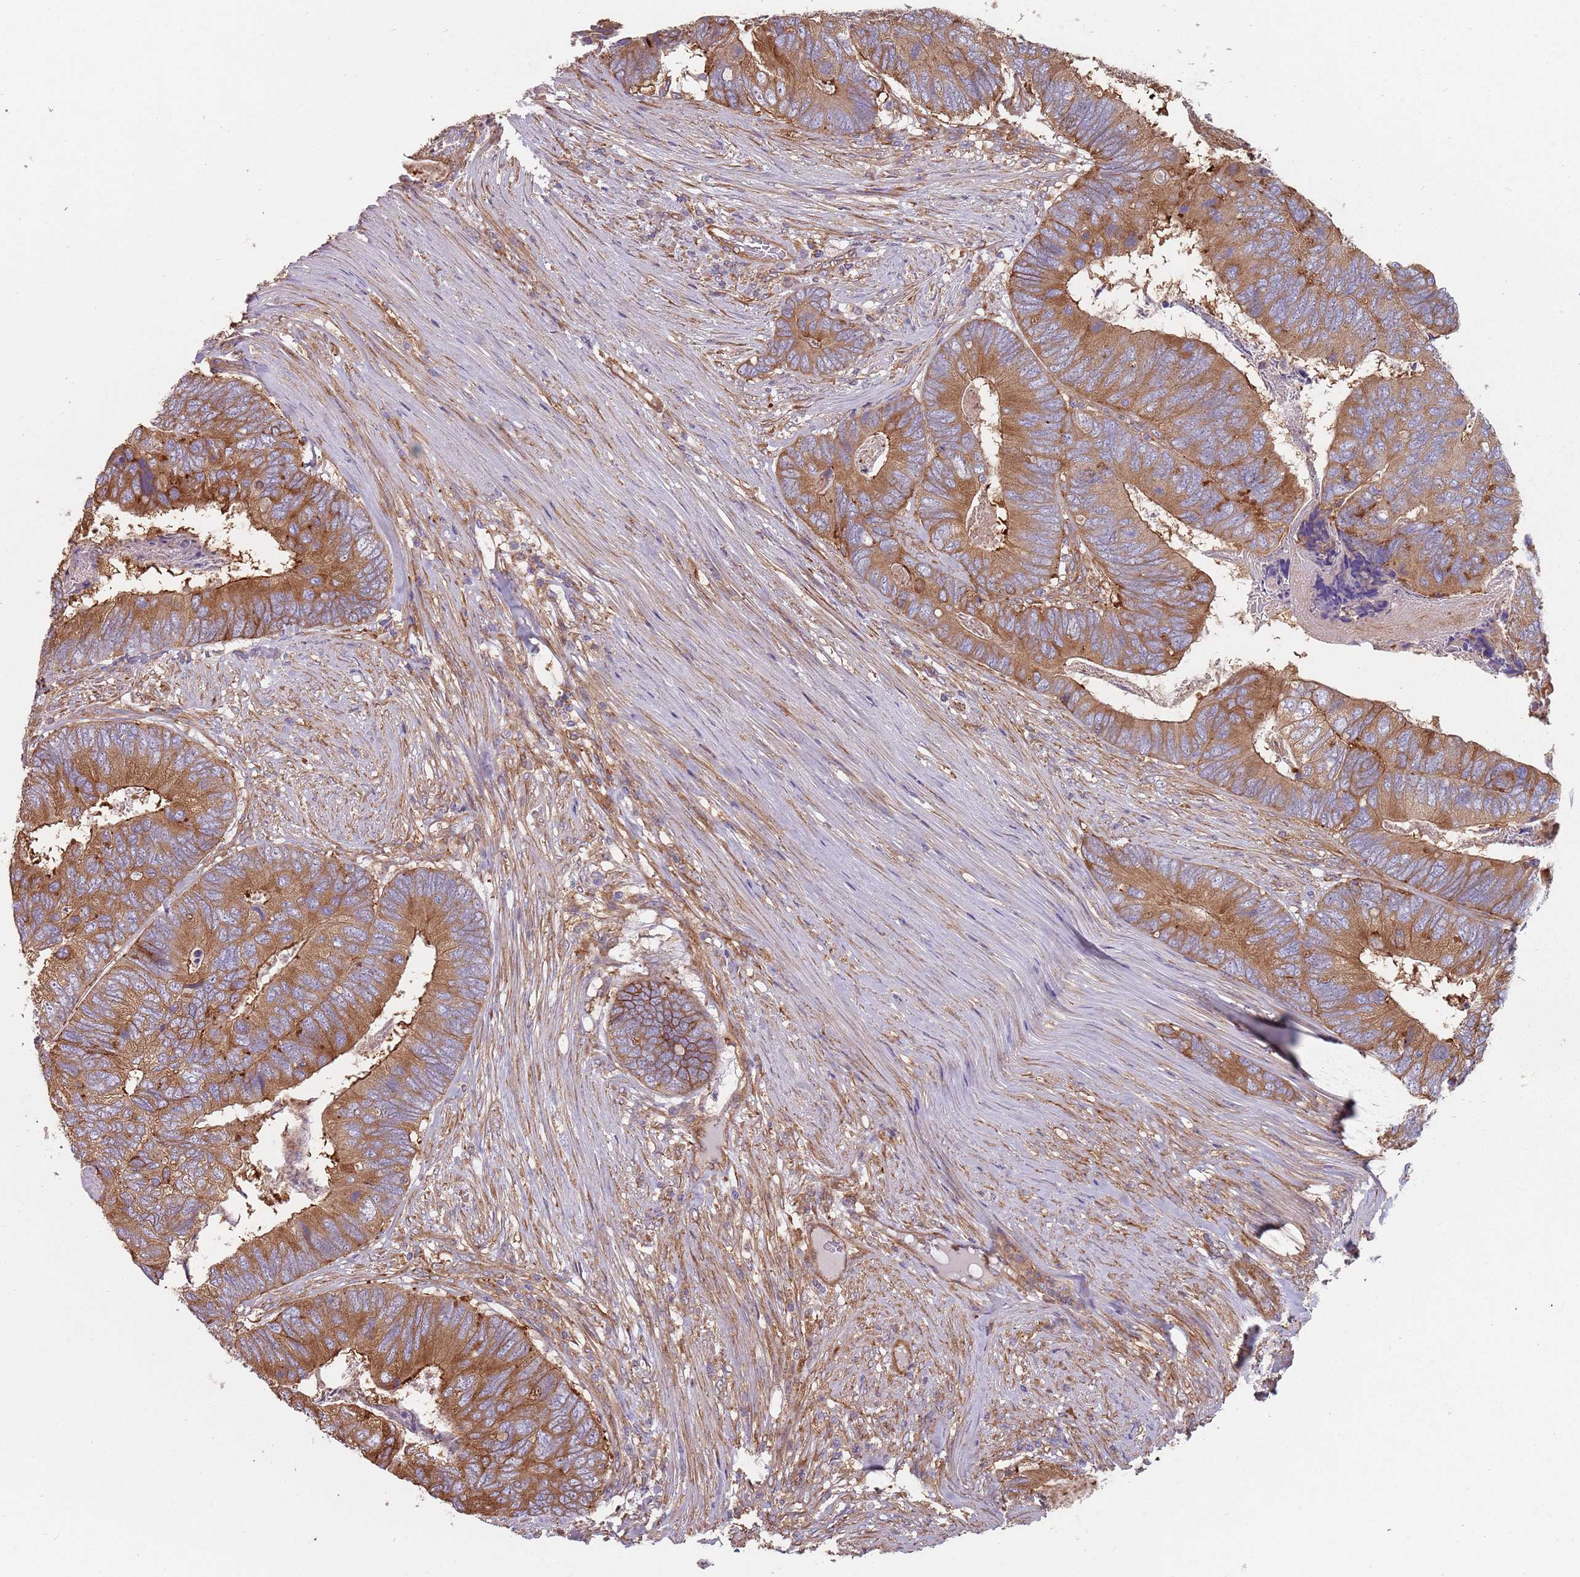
{"staining": {"intensity": "moderate", "quantity": ">75%", "location": "cytoplasmic/membranous"}, "tissue": "colorectal cancer", "cell_type": "Tumor cells", "image_type": "cancer", "snomed": [{"axis": "morphology", "description": "Adenocarcinoma, NOS"}, {"axis": "topography", "description": "Colon"}], "caption": "Immunohistochemistry (IHC) staining of colorectal cancer (adenocarcinoma), which exhibits medium levels of moderate cytoplasmic/membranous expression in approximately >75% of tumor cells indicating moderate cytoplasmic/membranous protein expression. The staining was performed using DAB (3,3'-diaminobenzidine) (brown) for protein detection and nuclei were counterstained in hematoxylin (blue).", "gene": "SPDL1", "patient": {"sex": "female", "age": 67}}